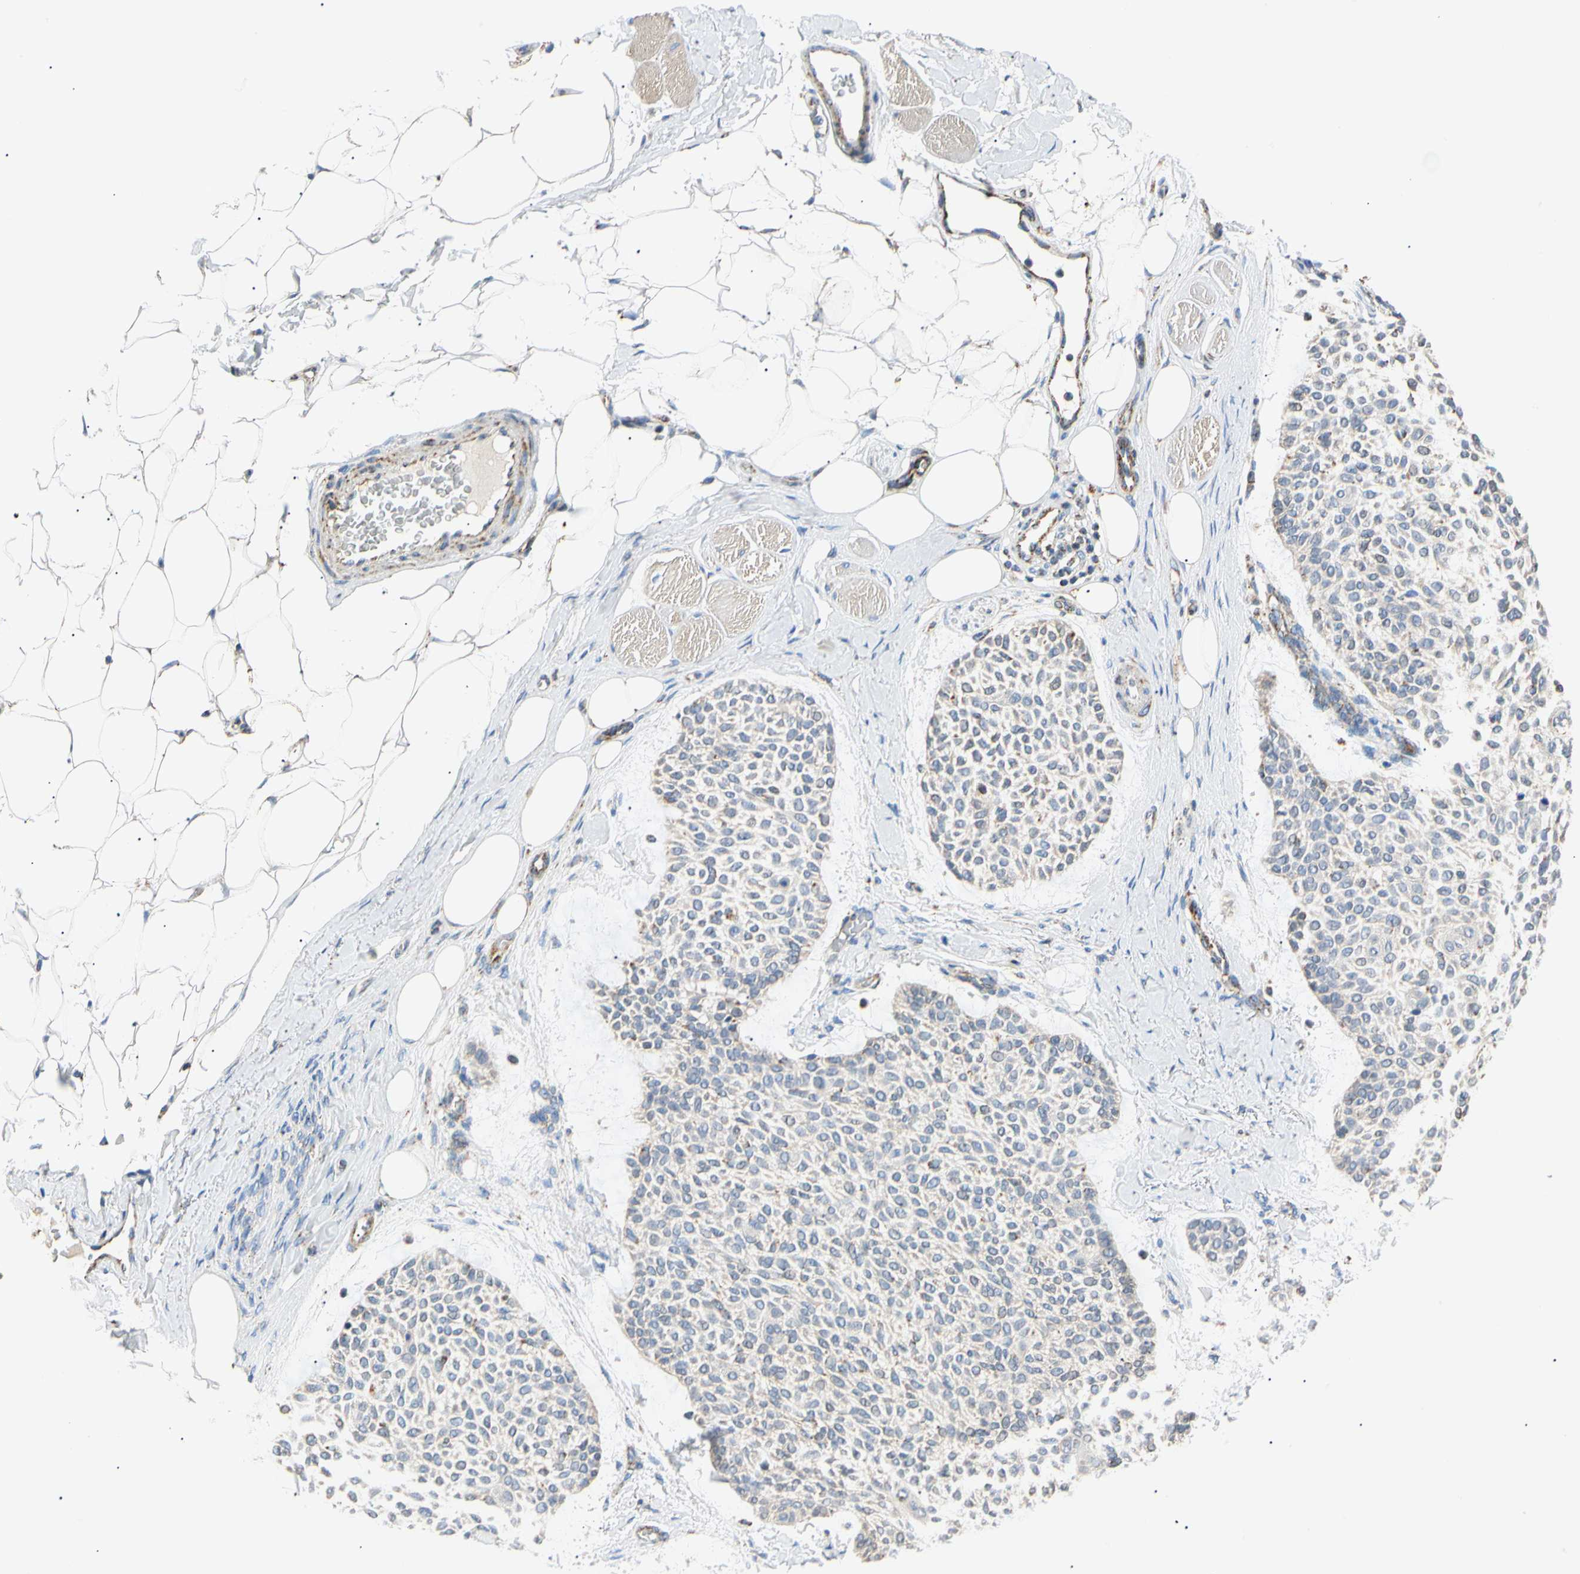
{"staining": {"intensity": "weak", "quantity": "<25%", "location": "cytoplasmic/membranous"}, "tissue": "skin cancer", "cell_type": "Tumor cells", "image_type": "cancer", "snomed": [{"axis": "morphology", "description": "Normal tissue, NOS"}, {"axis": "morphology", "description": "Basal cell carcinoma"}, {"axis": "topography", "description": "Skin"}], "caption": "This is a histopathology image of immunohistochemistry (IHC) staining of skin cancer, which shows no expression in tumor cells.", "gene": "ACAT1", "patient": {"sex": "female", "age": 70}}